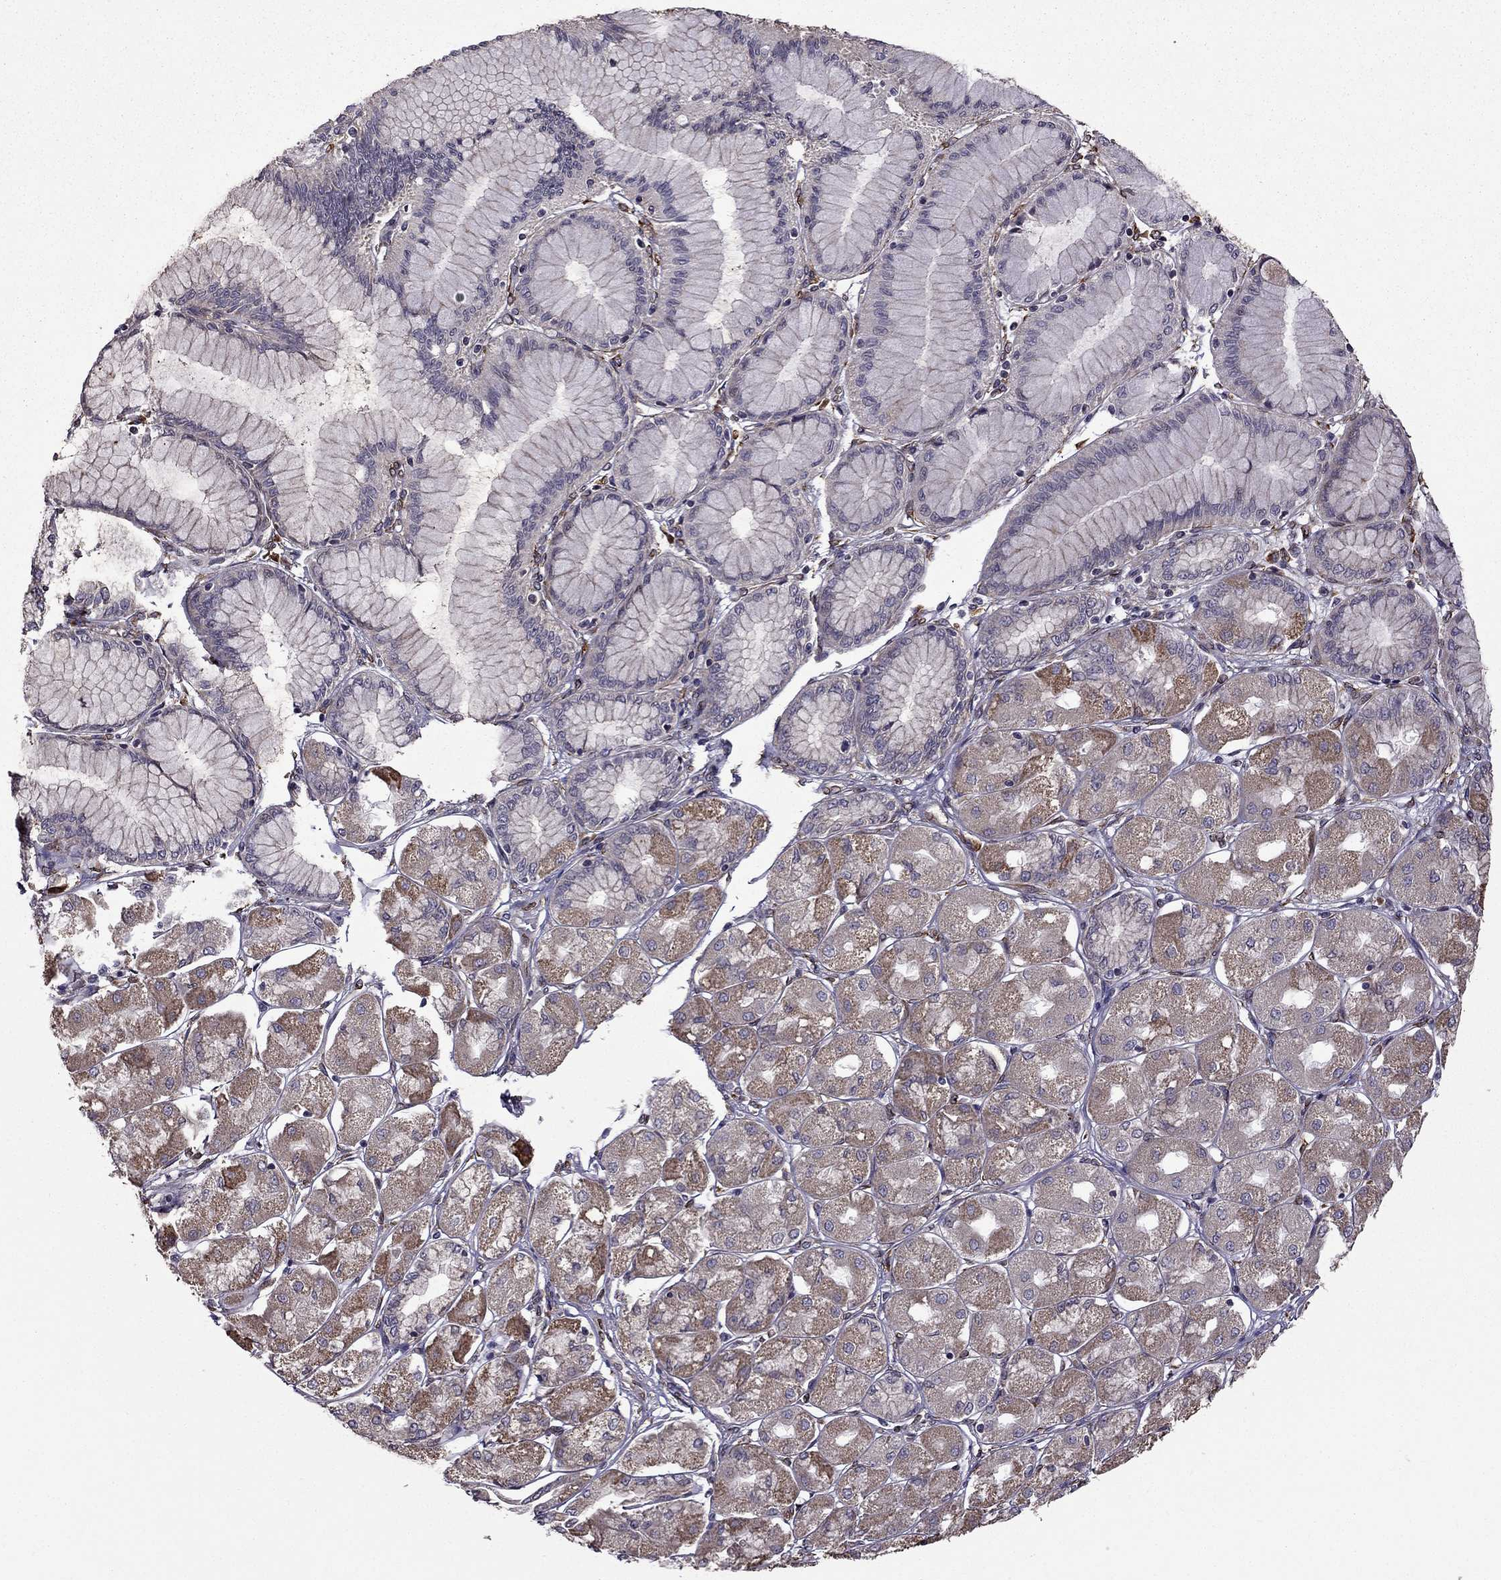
{"staining": {"intensity": "strong", "quantity": "<25%", "location": "cytoplasmic/membranous"}, "tissue": "stomach cancer", "cell_type": "Tumor cells", "image_type": "cancer", "snomed": [{"axis": "morphology", "description": "Normal tissue, NOS"}, {"axis": "morphology", "description": "Adenocarcinoma, NOS"}, {"axis": "morphology", "description": "Adenocarcinoma, High grade"}, {"axis": "topography", "description": "Stomach, upper"}, {"axis": "topography", "description": "Stomach"}], "caption": "High-power microscopy captured an immunohistochemistry image of stomach cancer, revealing strong cytoplasmic/membranous staining in about <25% of tumor cells.", "gene": "IKBIP", "patient": {"sex": "female", "age": 65}}